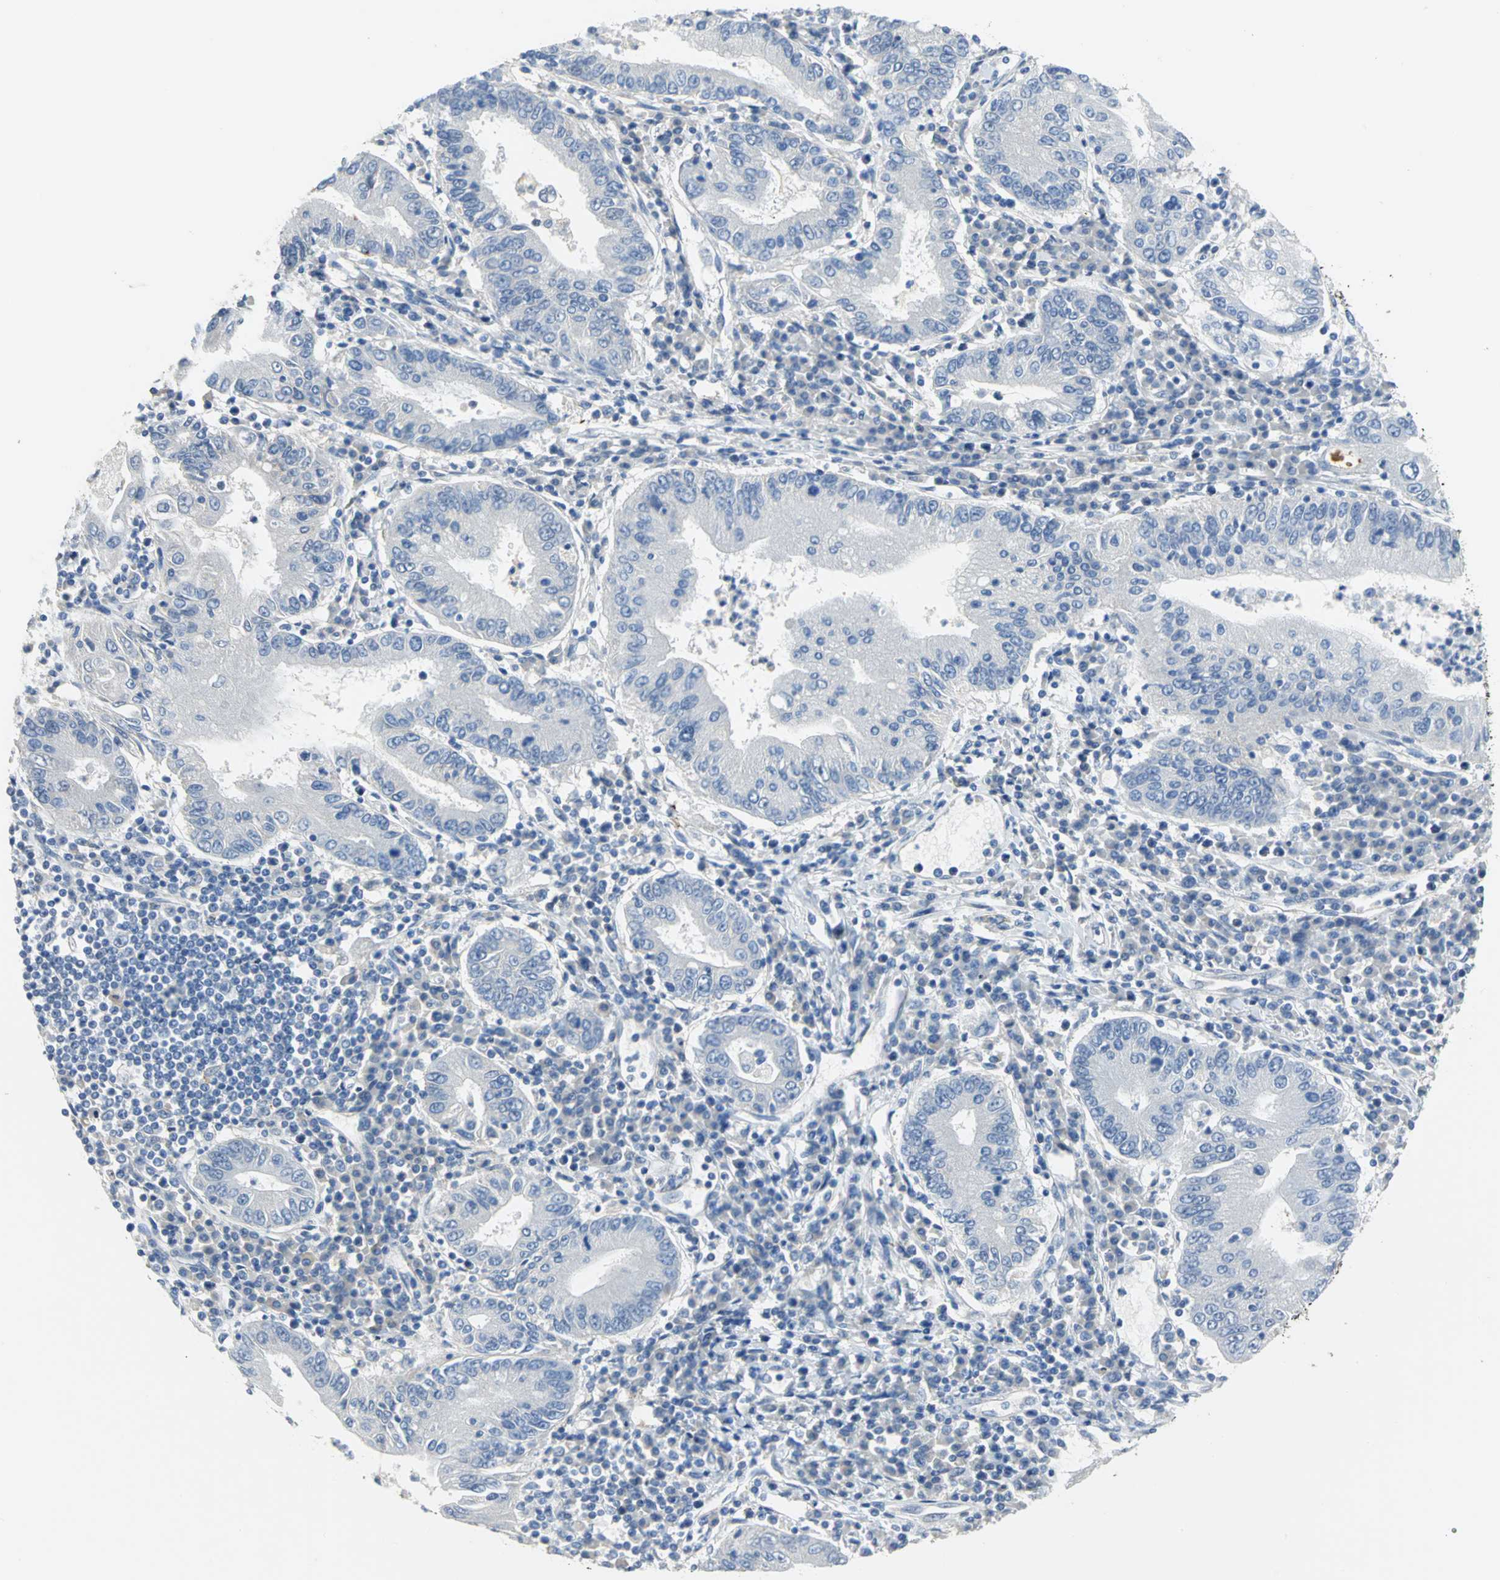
{"staining": {"intensity": "negative", "quantity": "none", "location": "none"}, "tissue": "stomach cancer", "cell_type": "Tumor cells", "image_type": "cancer", "snomed": [{"axis": "morphology", "description": "Normal tissue, NOS"}, {"axis": "morphology", "description": "Adenocarcinoma, NOS"}, {"axis": "topography", "description": "Esophagus"}, {"axis": "topography", "description": "Stomach, upper"}, {"axis": "topography", "description": "Peripheral nerve tissue"}], "caption": "Human adenocarcinoma (stomach) stained for a protein using immunohistochemistry (IHC) exhibits no expression in tumor cells.", "gene": "GYG2", "patient": {"sex": "male", "age": 62}}